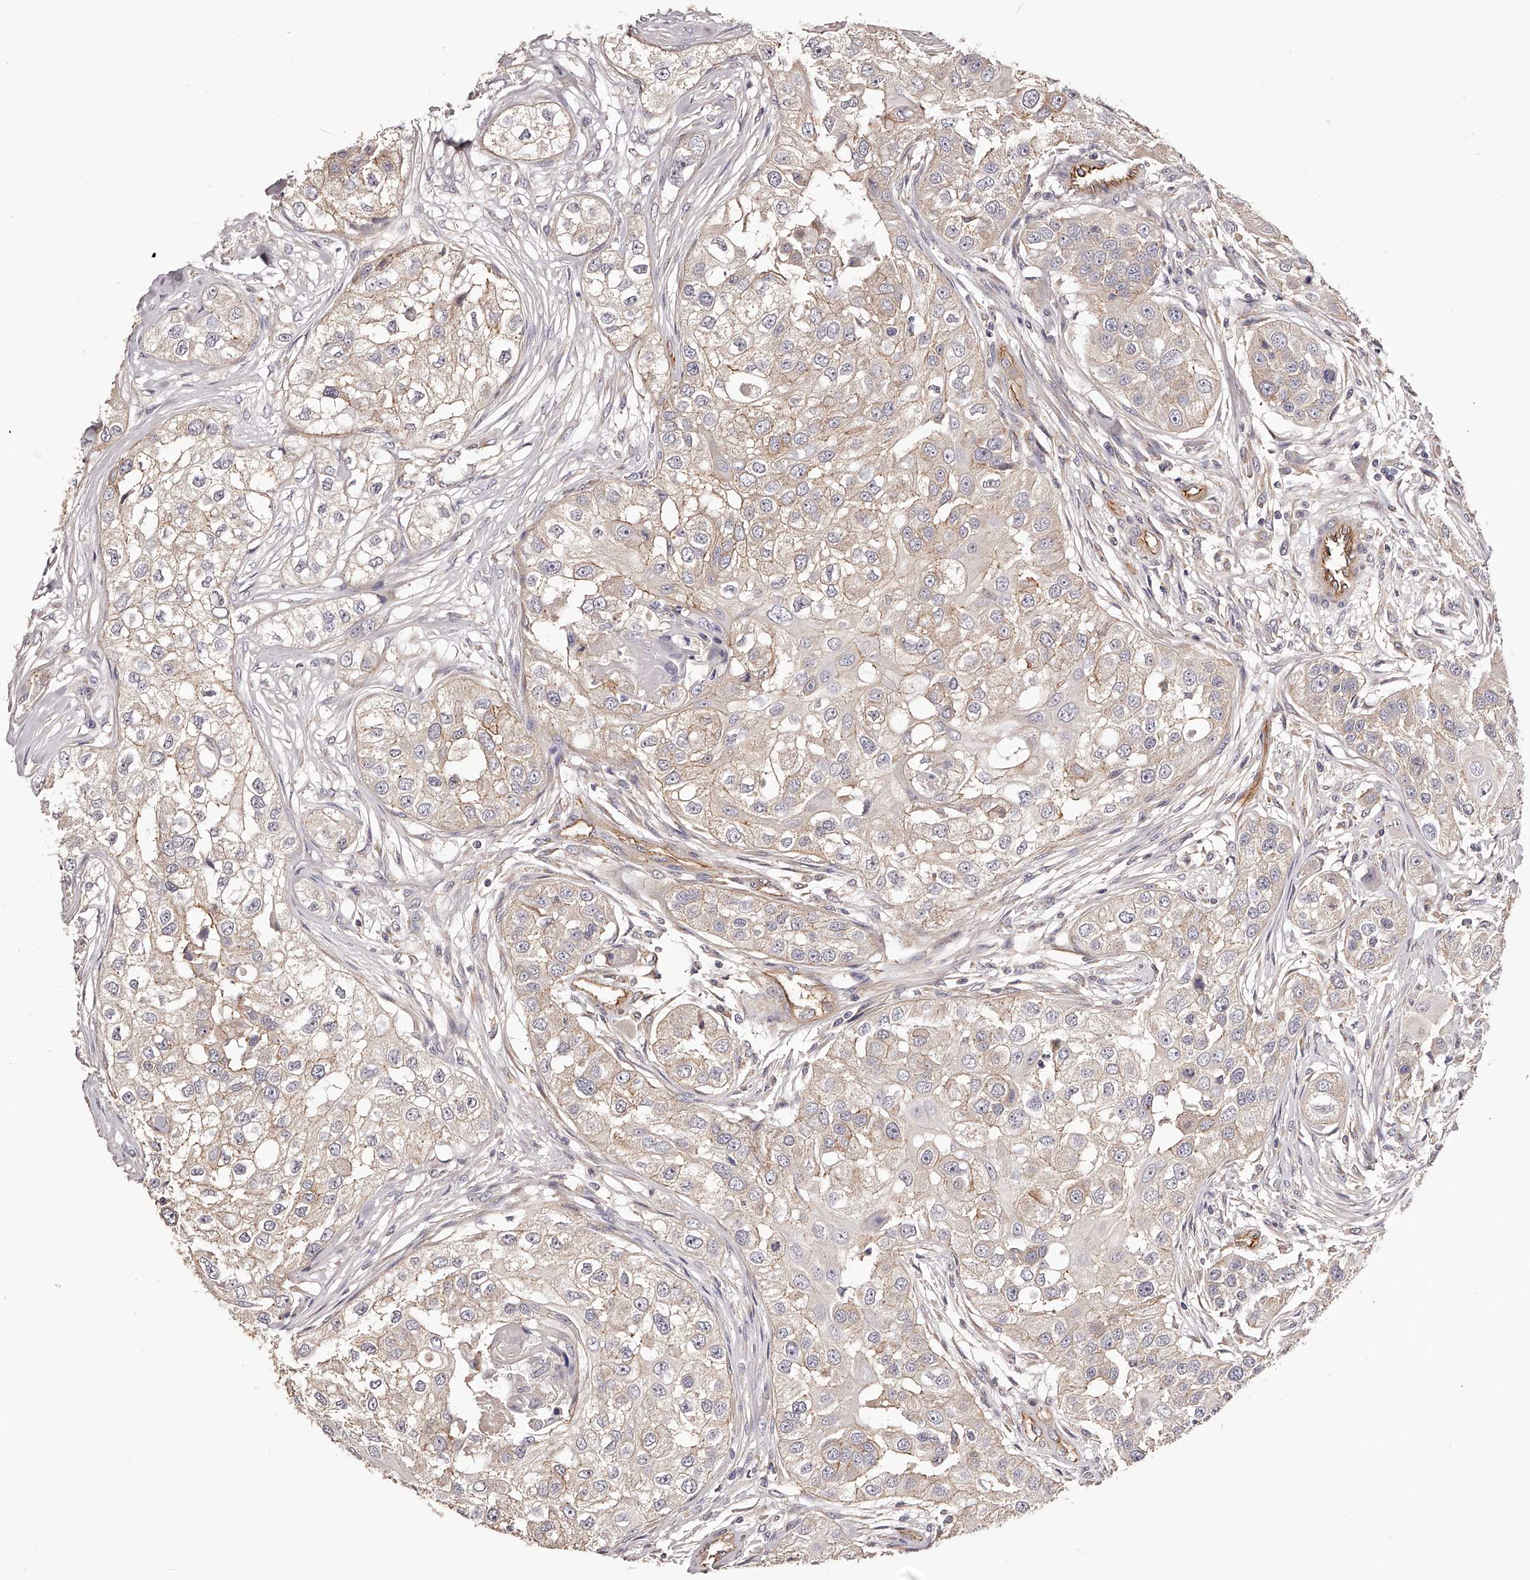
{"staining": {"intensity": "weak", "quantity": "25%-75%", "location": "cytoplasmic/membranous"}, "tissue": "head and neck cancer", "cell_type": "Tumor cells", "image_type": "cancer", "snomed": [{"axis": "morphology", "description": "Normal tissue, NOS"}, {"axis": "morphology", "description": "Squamous cell carcinoma, NOS"}, {"axis": "topography", "description": "Skeletal muscle"}, {"axis": "topography", "description": "Head-Neck"}], "caption": "The image shows a brown stain indicating the presence of a protein in the cytoplasmic/membranous of tumor cells in head and neck cancer.", "gene": "LTV1", "patient": {"sex": "male", "age": 51}}